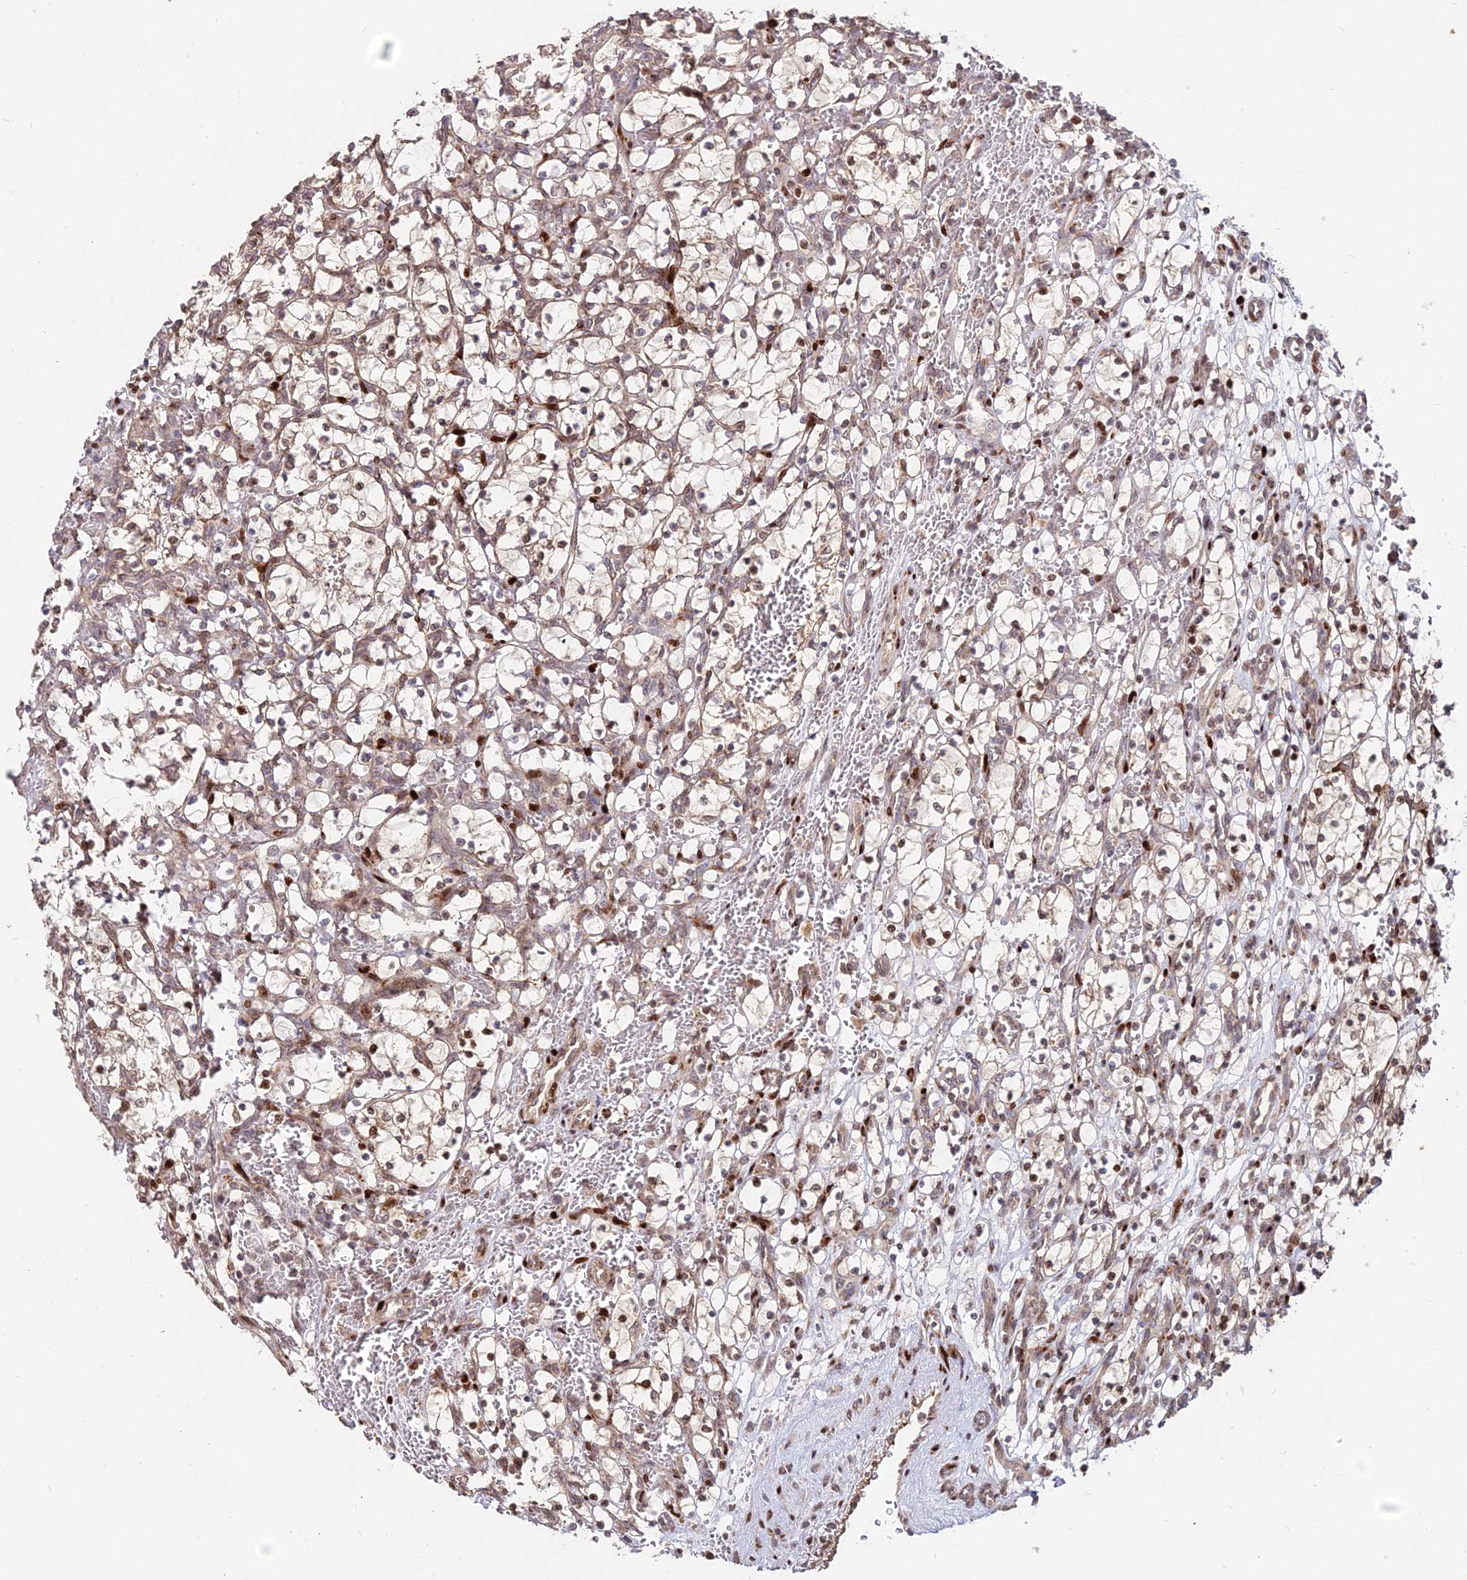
{"staining": {"intensity": "moderate", "quantity": ">75%", "location": "cytoplasmic/membranous,nuclear"}, "tissue": "renal cancer", "cell_type": "Tumor cells", "image_type": "cancer", "snomed": [{"axis": "morphology", "description": "Adenocarcinoma, NOS"}, {"axis": "topography", "description": "Kidney"}], "caption": "IHC photomicrograph of human renal cancer (adenocarcinoma) stained for a protein (brown), which displays medium levels of moderate cytoplasmic/membranous and nuclear positivity in about >75% of tumor cells.", "gene": "RBMS2", "patient": {"sex": "female", "age": 69}}